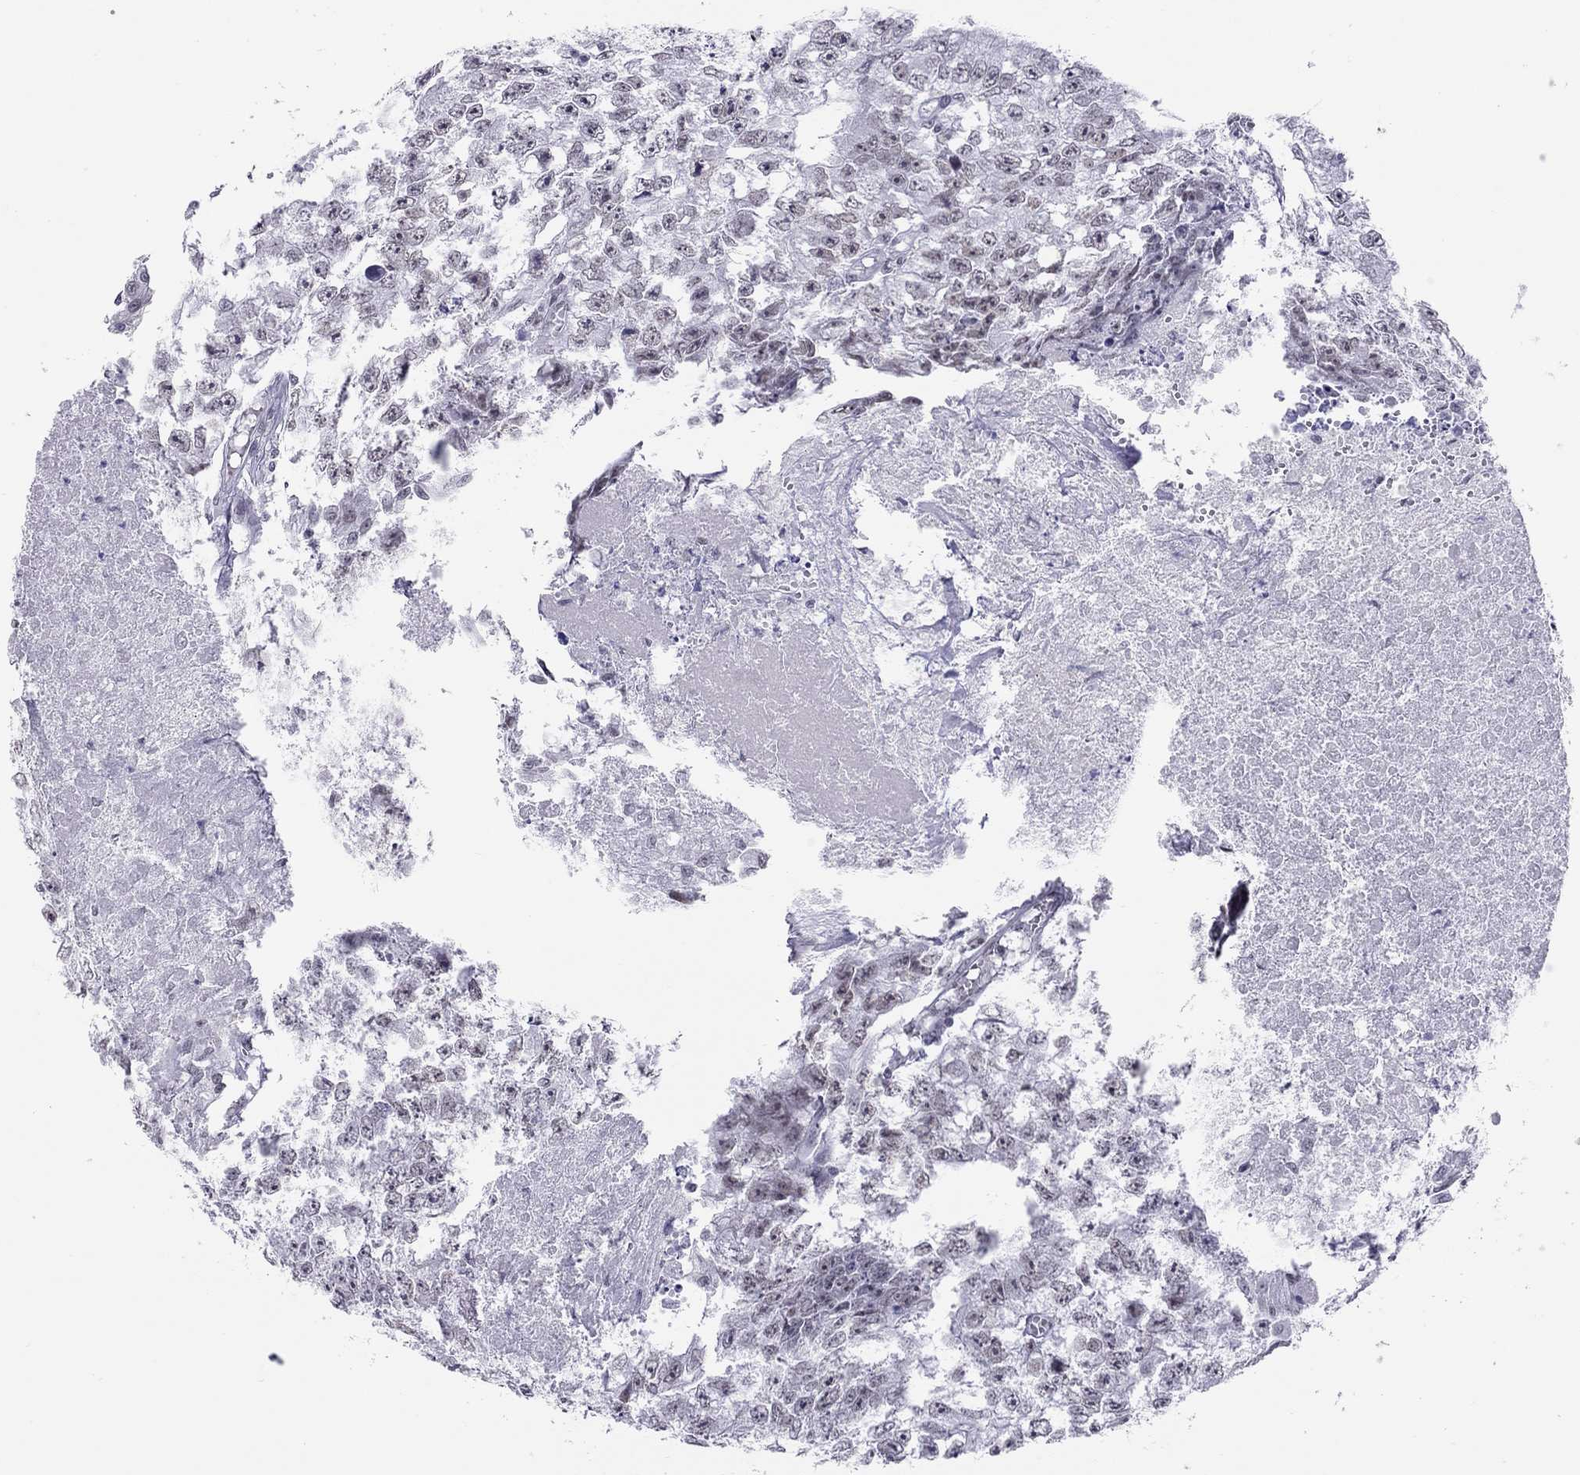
{"staining": {"intensity": "negative", "quantity": "none", "location": "none"}, "tissue": "testis cancer", "cell_type": "Tumor cells", "image_type": "cancer", "snomed": [{"axis": "morphology", "description": "Carcinoma, Embryonal, NOS"}, {"axis": "morphology", "description": "Teratoma, malignant, NOS"}, {"axis": "topography", "description": "Testis"}], "caption": "A histopathology image of testis cancer (teratoma (malignant)) stained for a protein displays no brown staining in tumor cells. (Stains: DAB immunohistochemistry (IHC) with hematoxylin counter stain, Microscopy: brightfield microscopy at high magnification).", "gene": "JHY", "patient": {"sex": "male", "age": 24}}